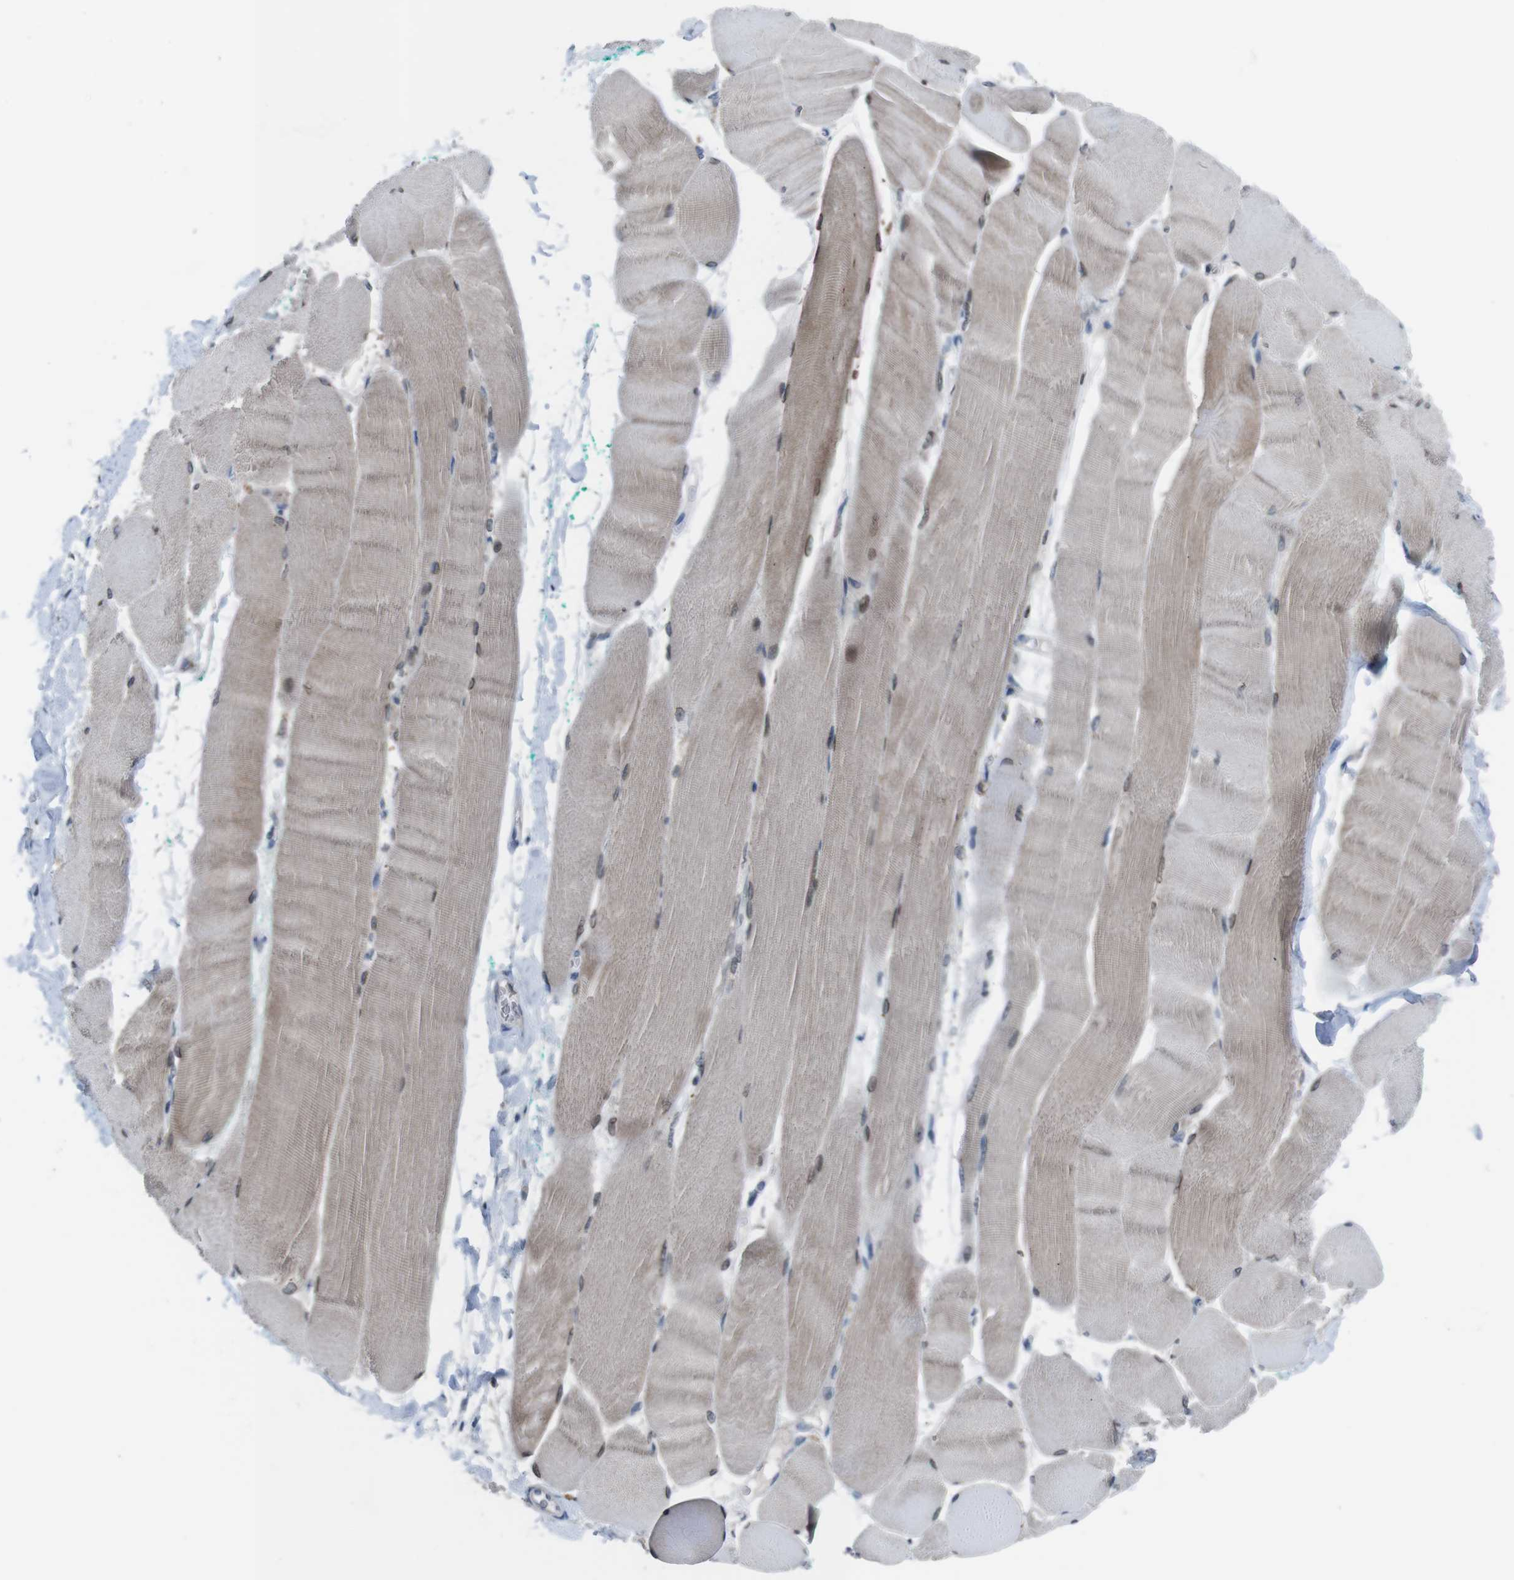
{"staining": {"intensity": "moderate", "quantity": ">75%", "location": "cytoplasmic/membranous"}, "tissue": "skeletal muscle", "cell_type": "Myocytes", "image_type": "normal", "snomed": [{"axis": "morphology", "description": "Normal tissue, NOS"}, {"axis": "morphology", "description": "Squamous cell carcinoma, NOS"}, {"axis": "topography", "description": "Skeletal muscle"}], "caption": "Moderate cytoplasmic/membranous staining for a protein is appreciated in approximately >75% of myocytes of normal skeletal muscle using IHC.", "gene": "CDH22", "patient": {"sex": "male", "age": 51}}